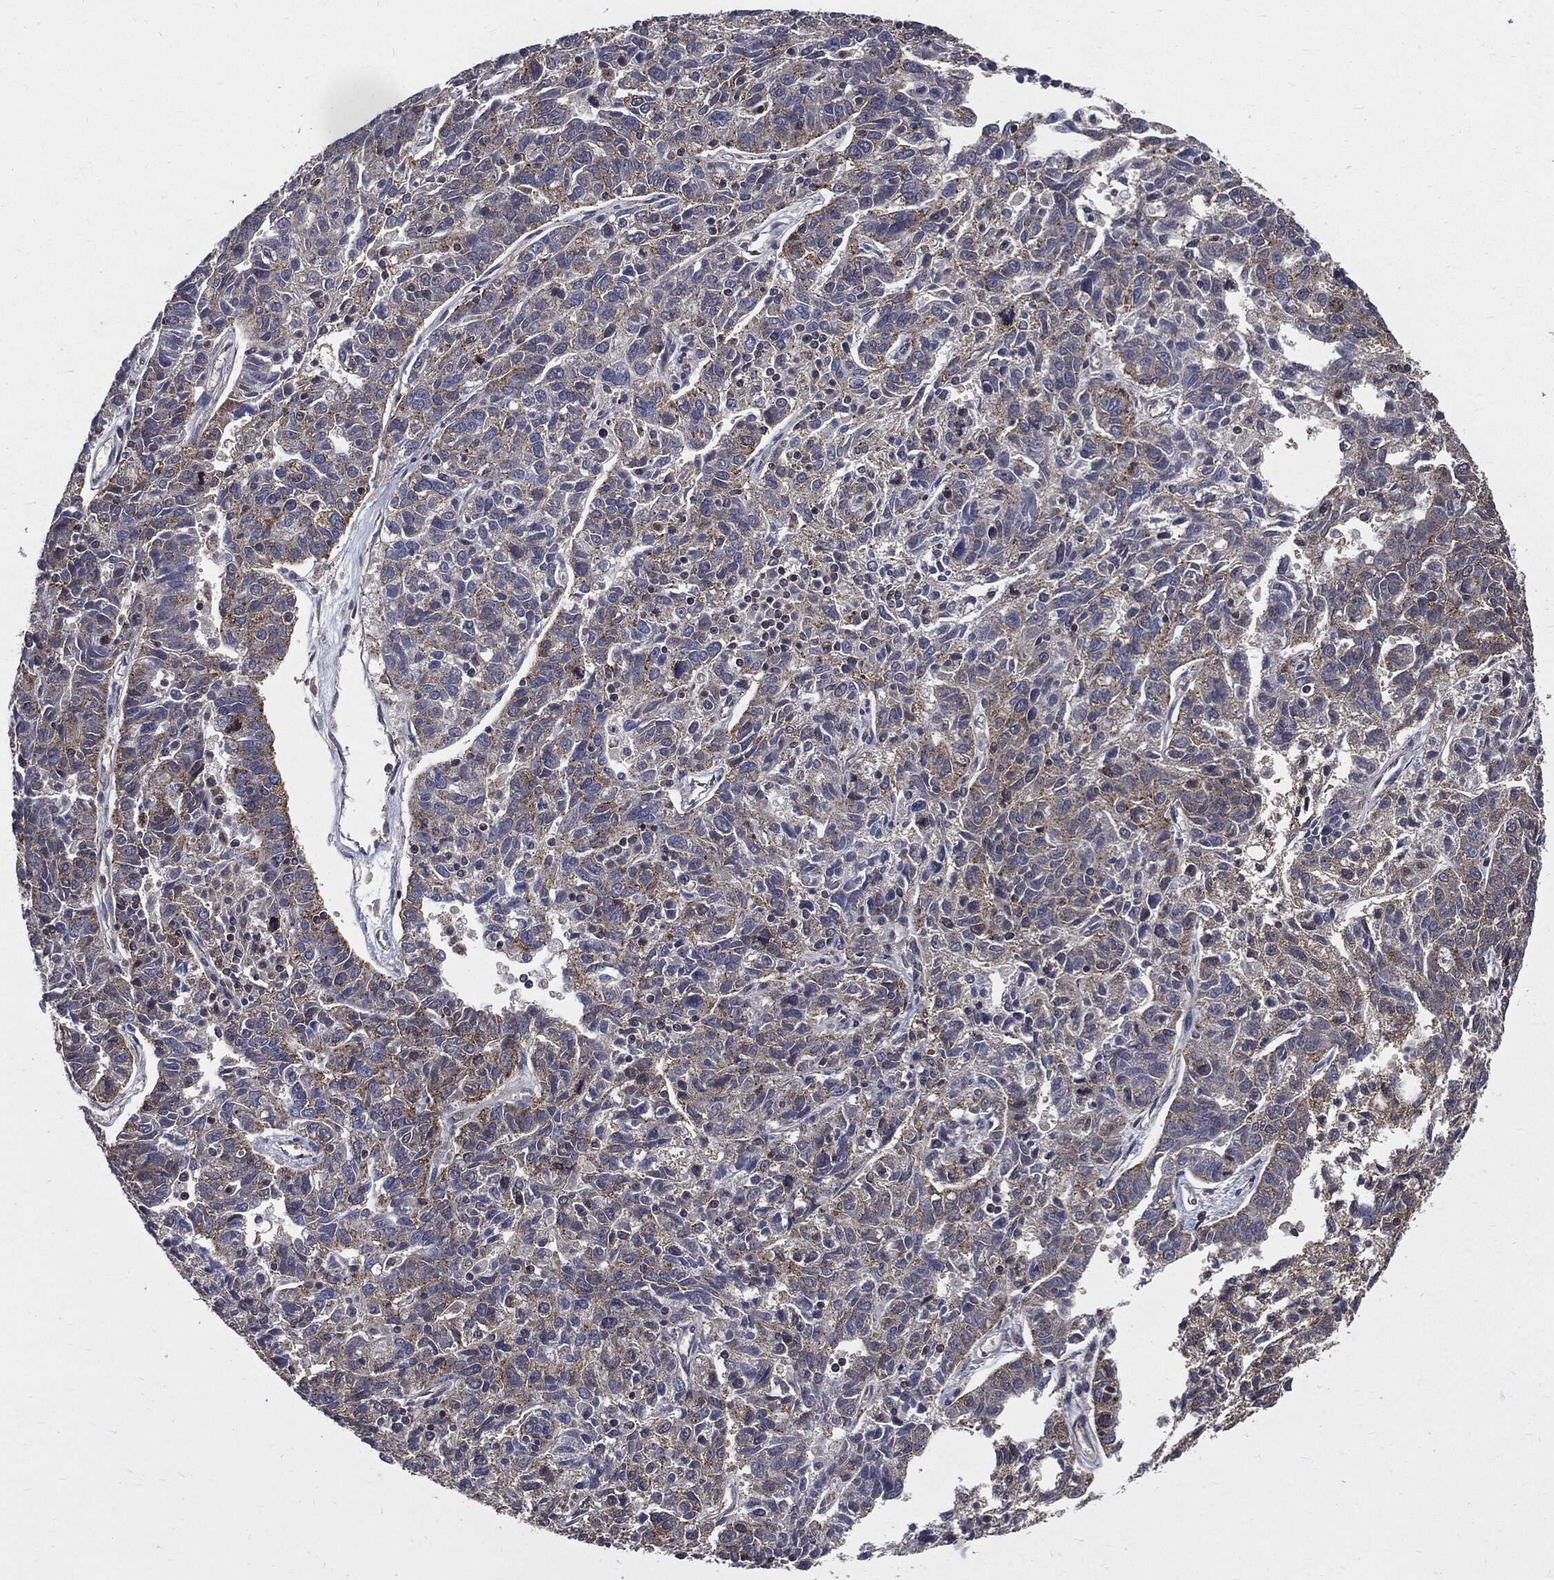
{"staining": {"intensity": "weak", "quantity": "<25%", "location": "cytoplasmic/membranous"}, "tissue": "ovarian cancer", "cell_type": "Tumor cells", "image_type": "cancer", "snomed": [{"axis": "morphology", "description": "Cystadenocarcinoma, serous, NOS"}, {"axis": "topography", "description": "Ovary"}], "caption": "An immunohistochemistry histopathology image of serous cystadenocarcinoma (ovarian) is shown. There is no staining in tumor cells of serous cystadenocarcinoma (ovarian).", "gene": "PDCD6IP", "patient": {"sex": "female", "age": 71}}